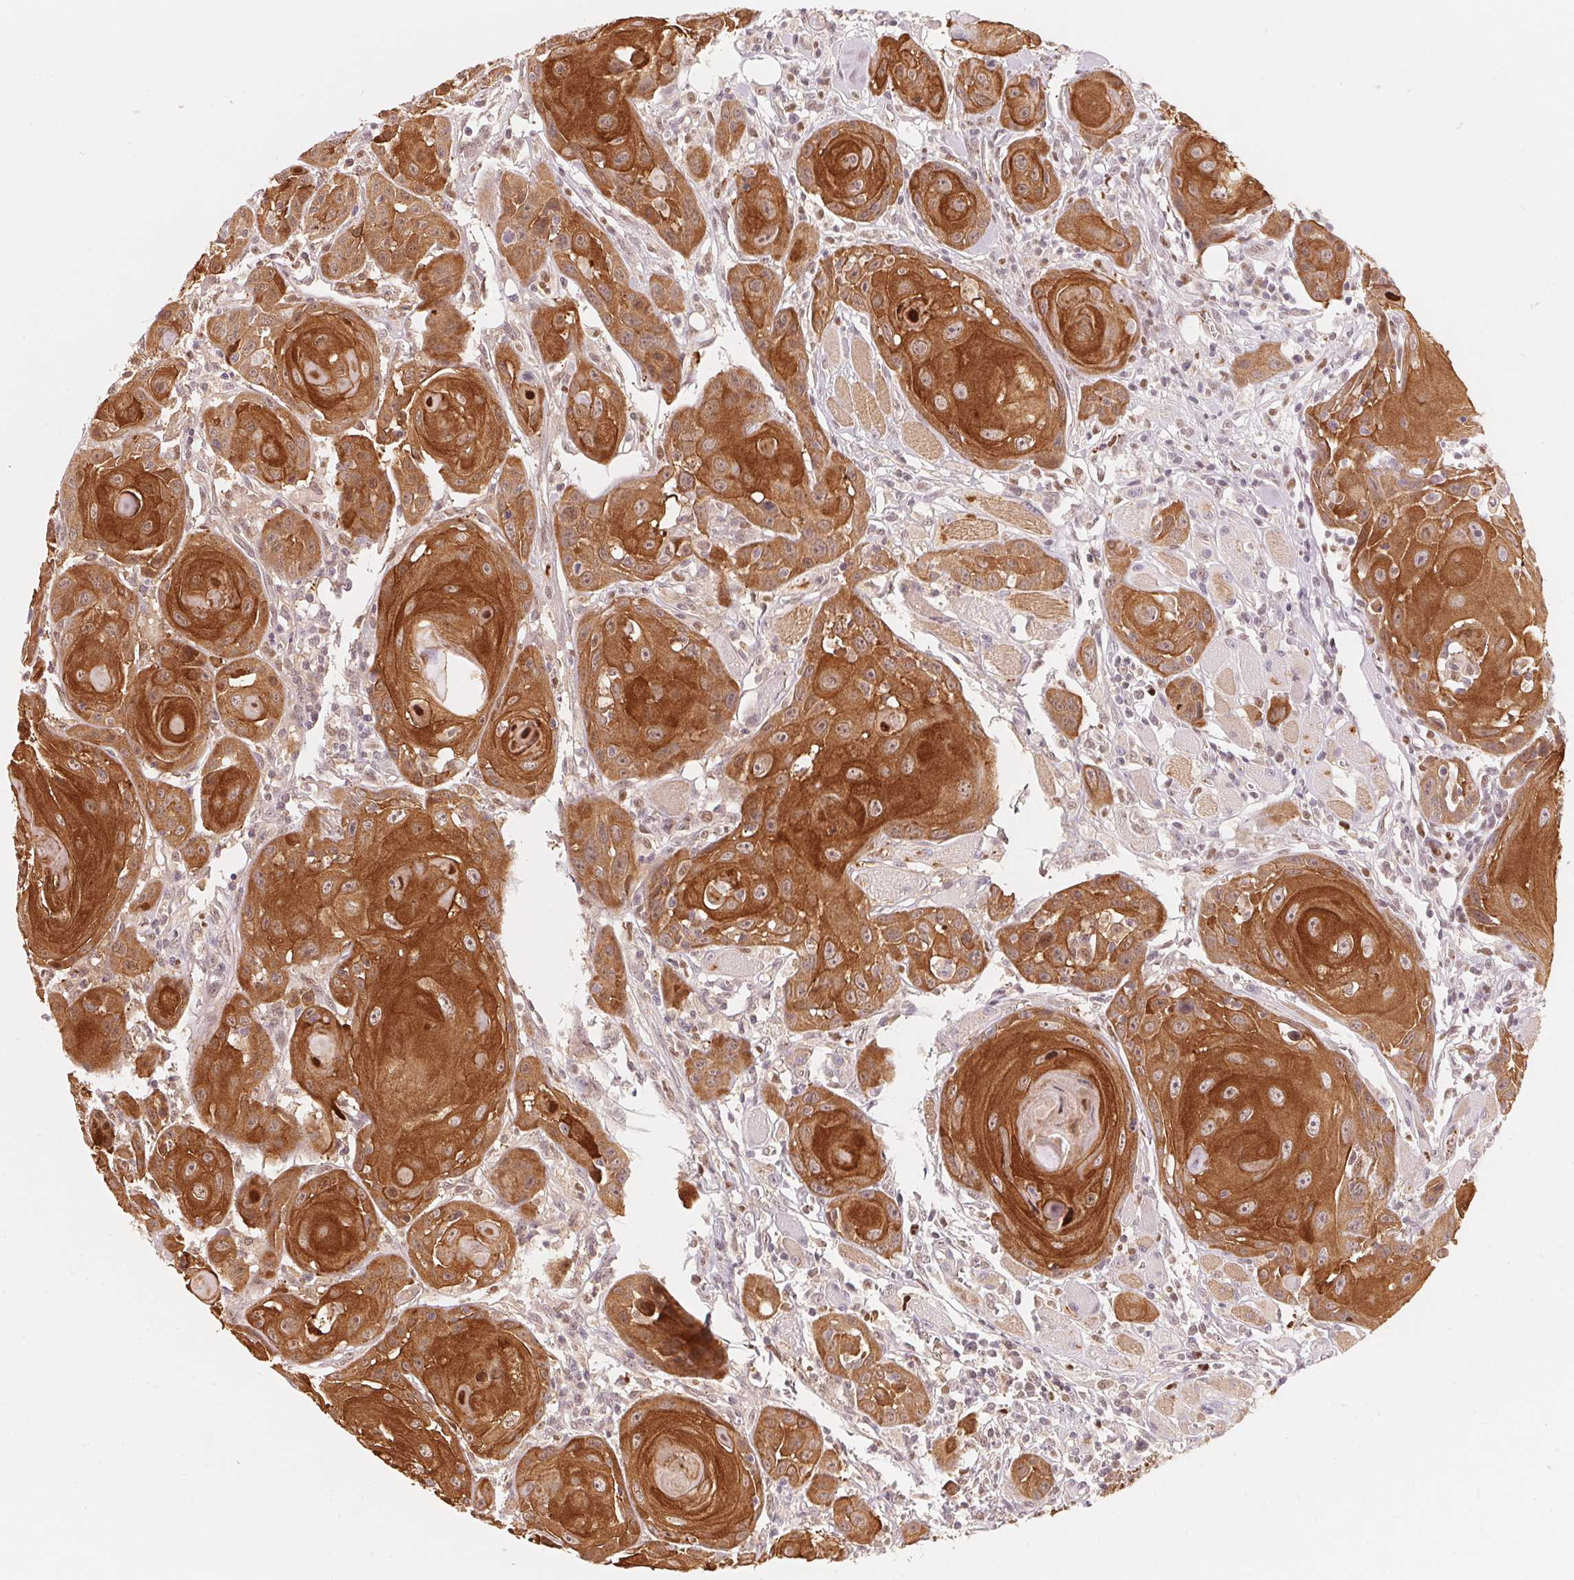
{"staining": {"intensity": "strong", "quantity": ">75%", "location": "cytoplasmic/membranous"}, "tissue": "head and neck cancer", "cell_type": "Tumor cells", "image_type": "cancer", "snomed": [{"axis": "morphology", "description": "Squamous cell carcinoma, NOS"}, {"axis": "topography", "description": "Head-Neck"}], "caption": "An immunohistochemistry (IHC) histopathology image of tumor tissue is shown. Protein staining in brown labels strong cytoplasmic/membranous positivity in head and neck squamous cell carcinoma within tumor cells. (brown staining indicates protein expression, while blue staining denotes nuclei).", "gene": "ARHGAP22", "patient": {"sex": "female", "age": 80}}